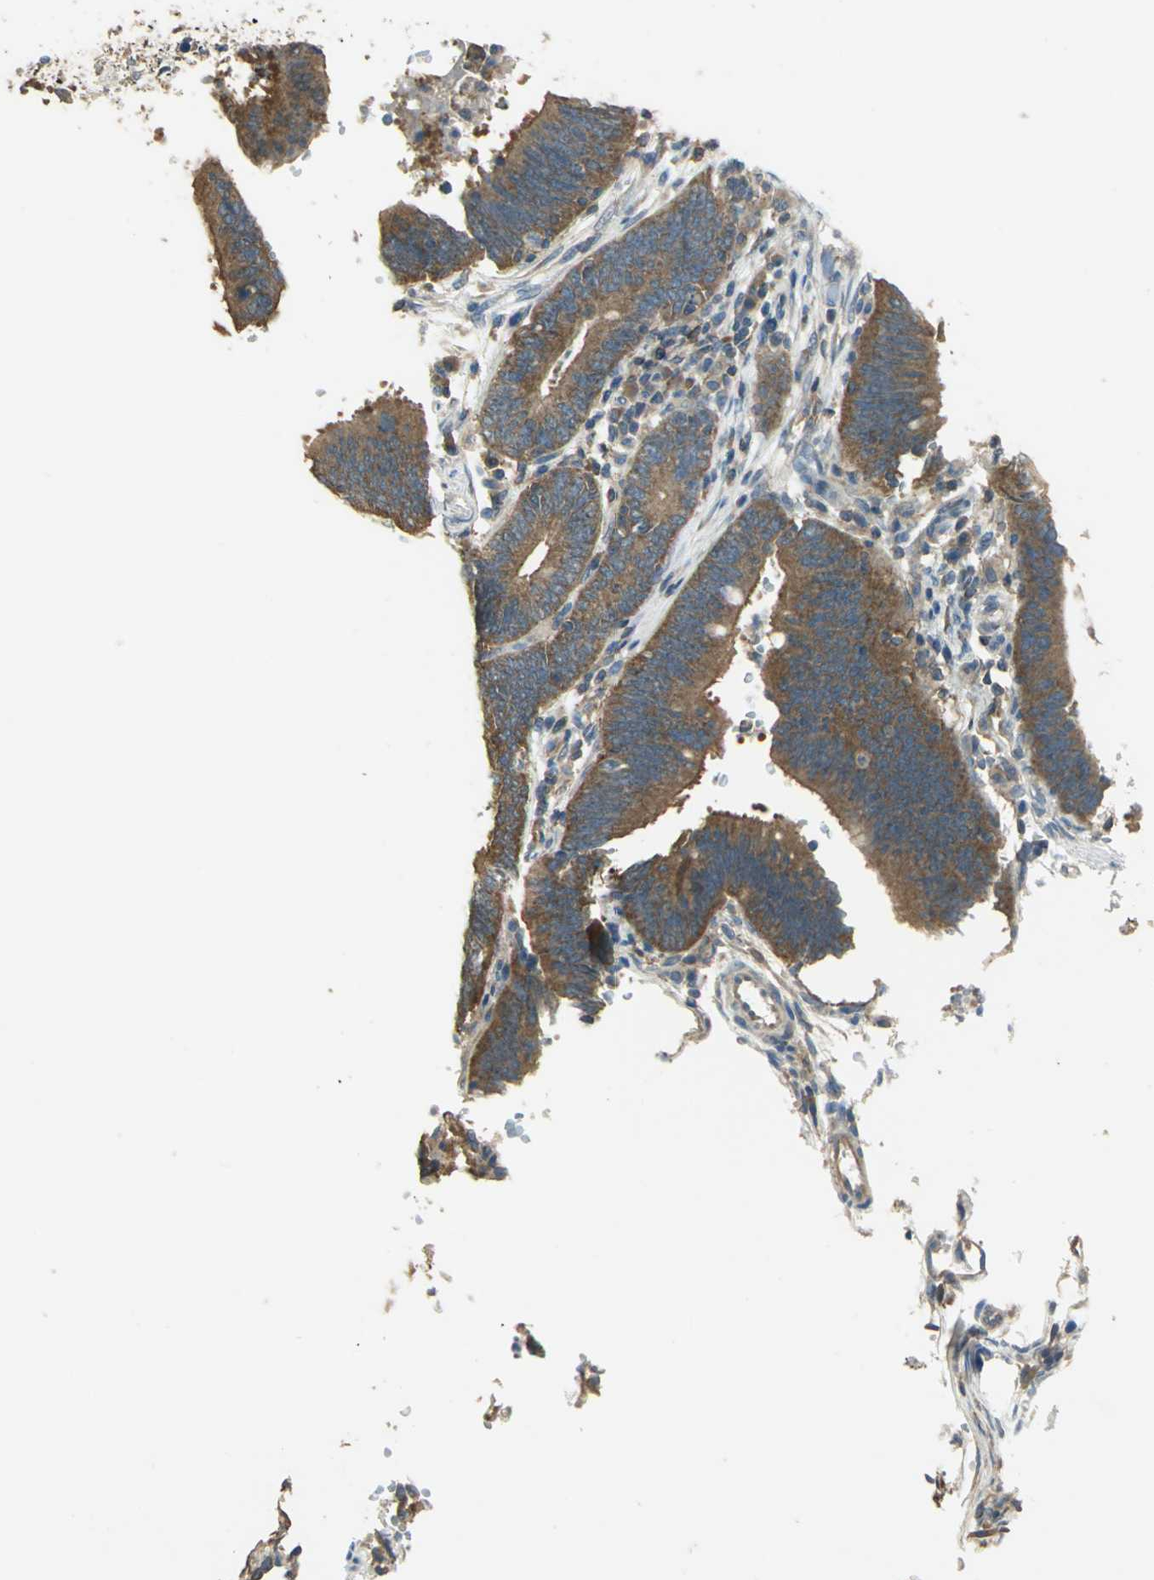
{"staining": {"intensity": "strong", "quantity": ">75%", "location": "cytoplasmic/membranous"}, "tissue": "colorectal cancer", "cell_type": "Tumor cells", "image_type": "cancer", "snomed": [{"axis": "morphology", "description": "Adenocarcinoma, NOS"}, {"axis": "topography", "description": "Rectum"}], "caption": "Strong cytoplasmic/membranous staining for a protein is present in about >75% of tumor cells of colorectal adenocarcinoma using IHC.", "gene": "SHC2", "patient": {"sex": "female", "age": 66}}